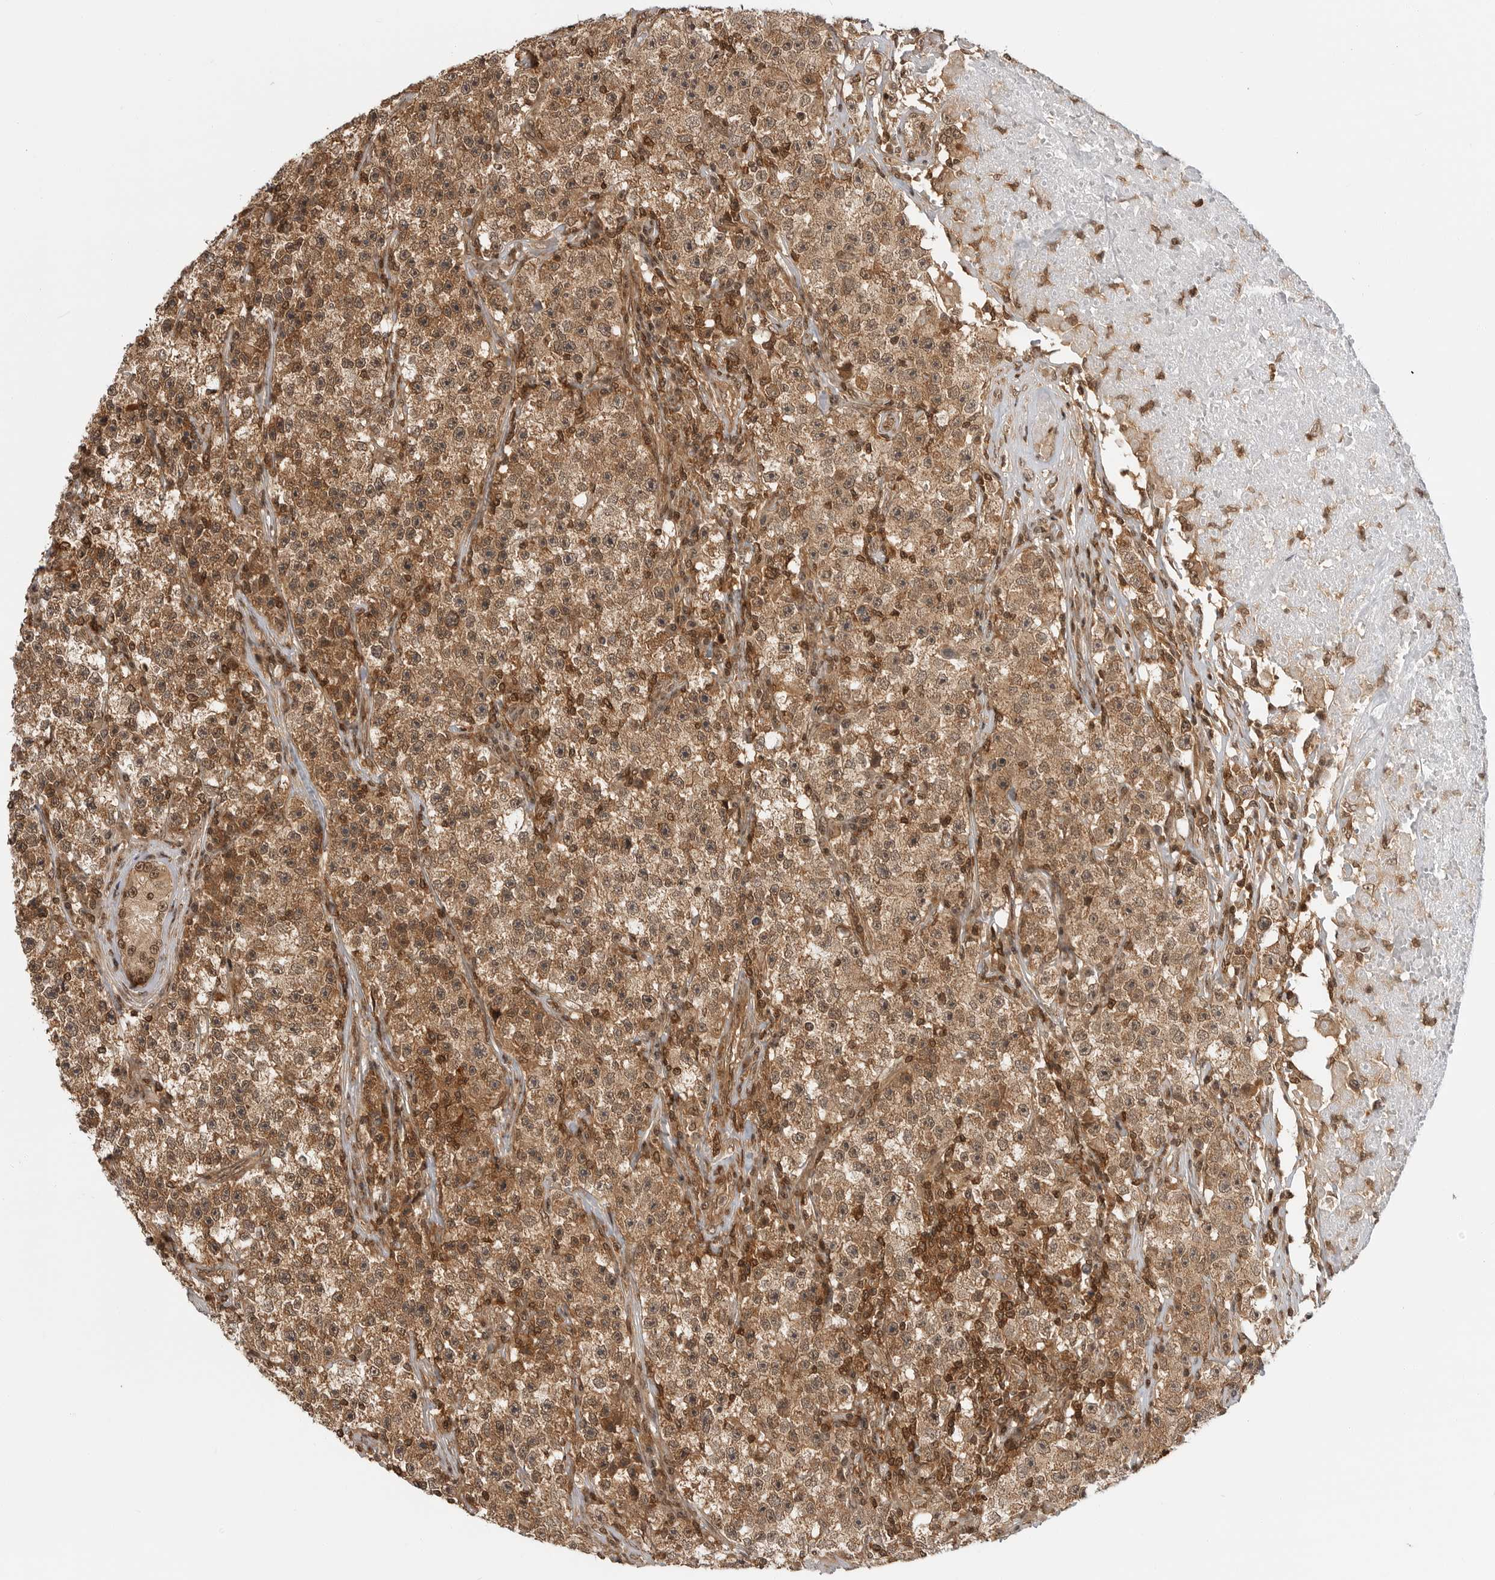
{"staining": {"intensity": "moderate", "quantity": ">75%", "location": "cytoplasmic/membranous,nuclear"}, "tissue": "testis cancer", "cell_type": "Tumor cells", "image_type": "cancer", "snomed": [{"axis": "morphology", "description": "Seminoma, NOS"}, {"axis": "topography", "description": "Testis"}], "caption": "The immunohistochemical stain highlights moderate cytoplasmic/membranous and nuclear positivity in tumor cells of testis cancer (seminoma) tissue.", "gene": "SZRD1", "patient": {"sex": "male", "age": 22}}